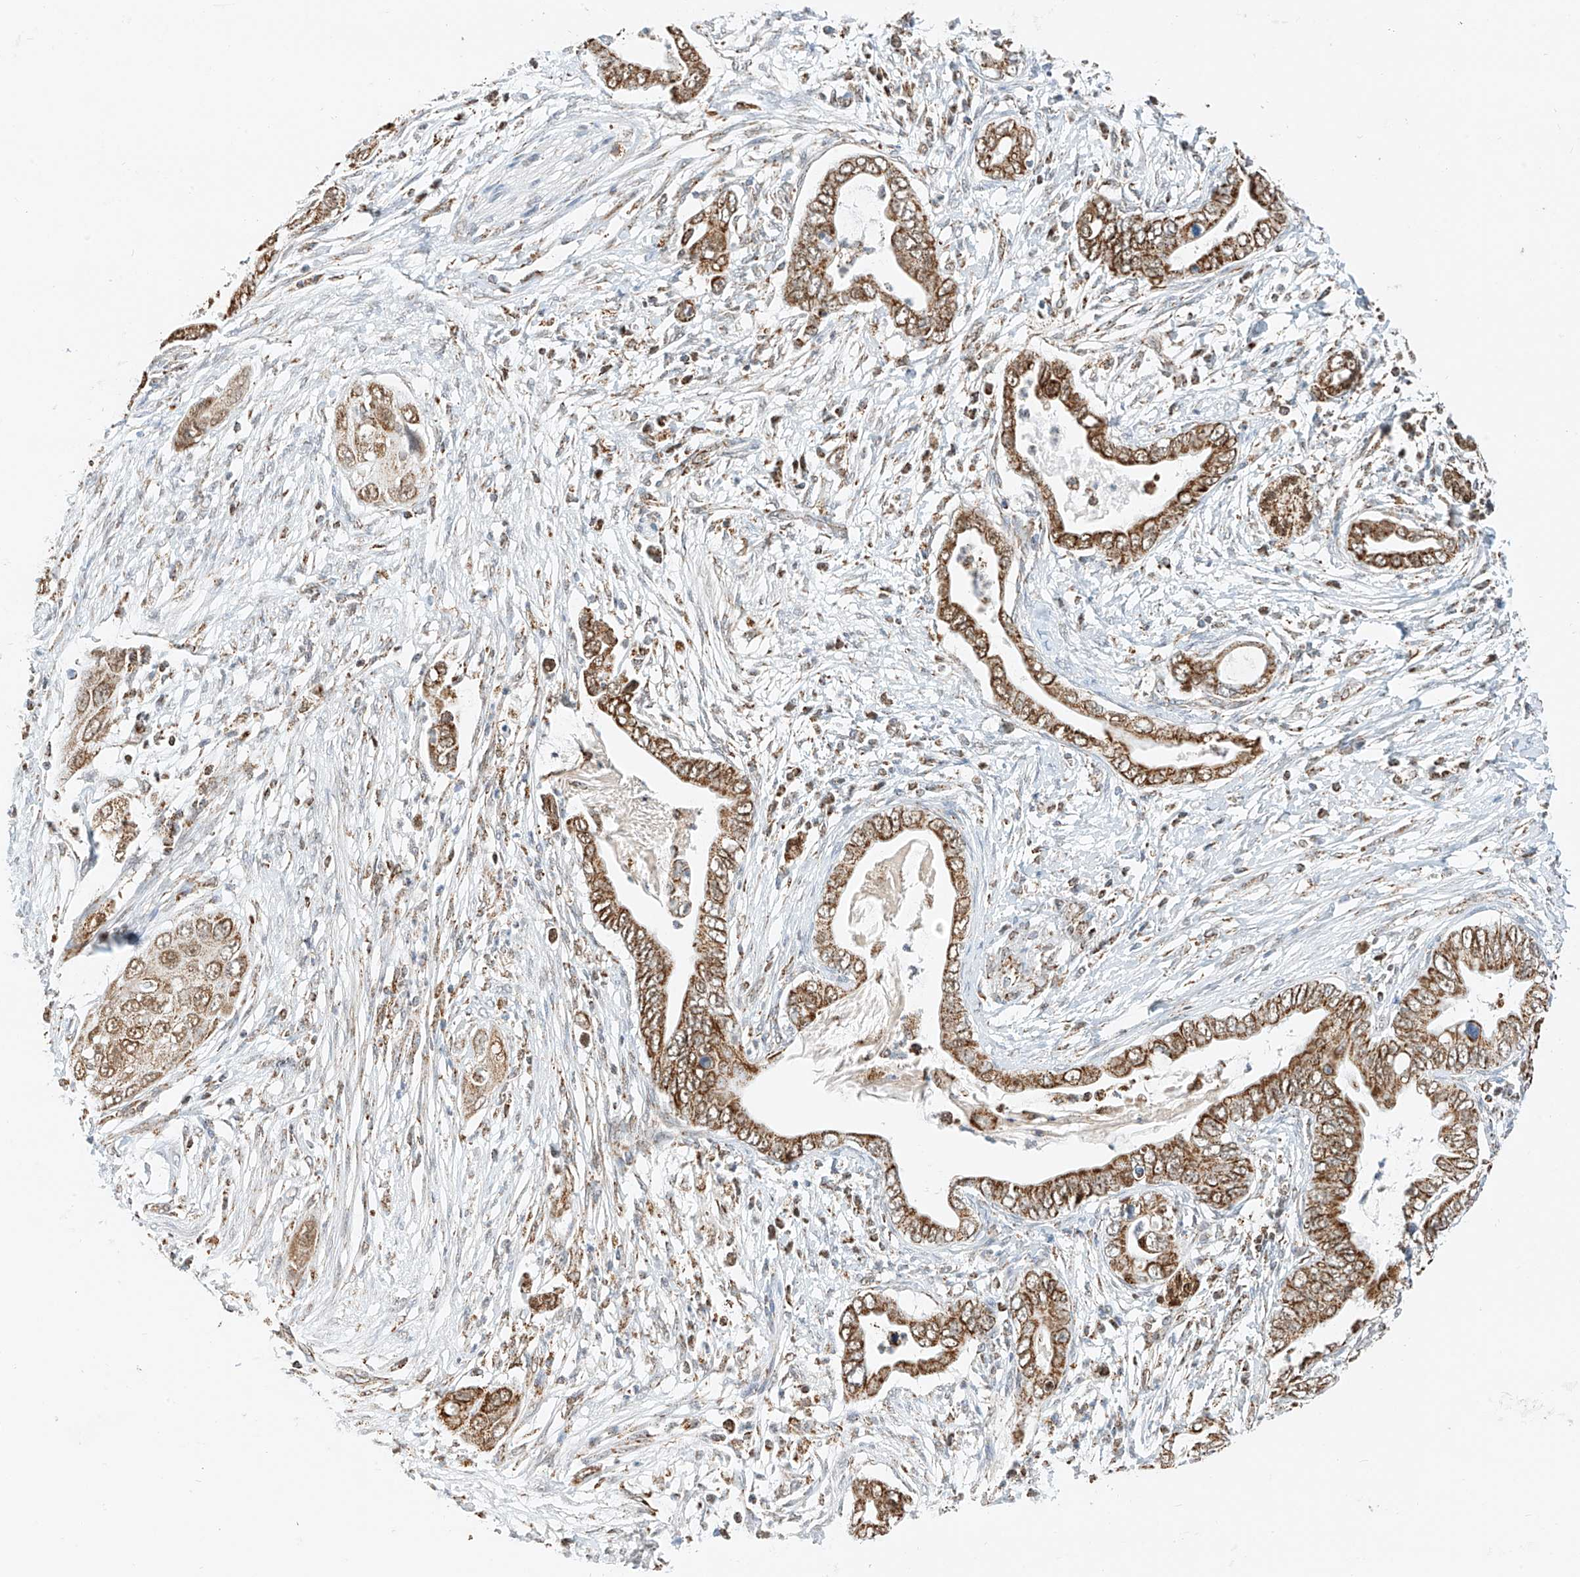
{"staining": {"intensity": "moderate", "quantity": ">75%", "location": "cytoplasmic/membranous"}, "tissue": "pancreatic cancer", "cell_type": "Tumor cells", "image_type": "cancer", "snomed": [{"axis": "morphology", "description": "Adenocarcinoma, NOS"}, {"axis": "topography", "description": "Pancreas"}], "caption": "Immunohistochemical staining of human pancreatic adenocarcinoma demonstrates medium levels of moderate cytoplasmic/membranous expression in about >75% of tumor cells. (IHC, brightfield microscopy, high magnification).", "gene": "PPA2", "patient": {"sex": "male", "age": 75}}